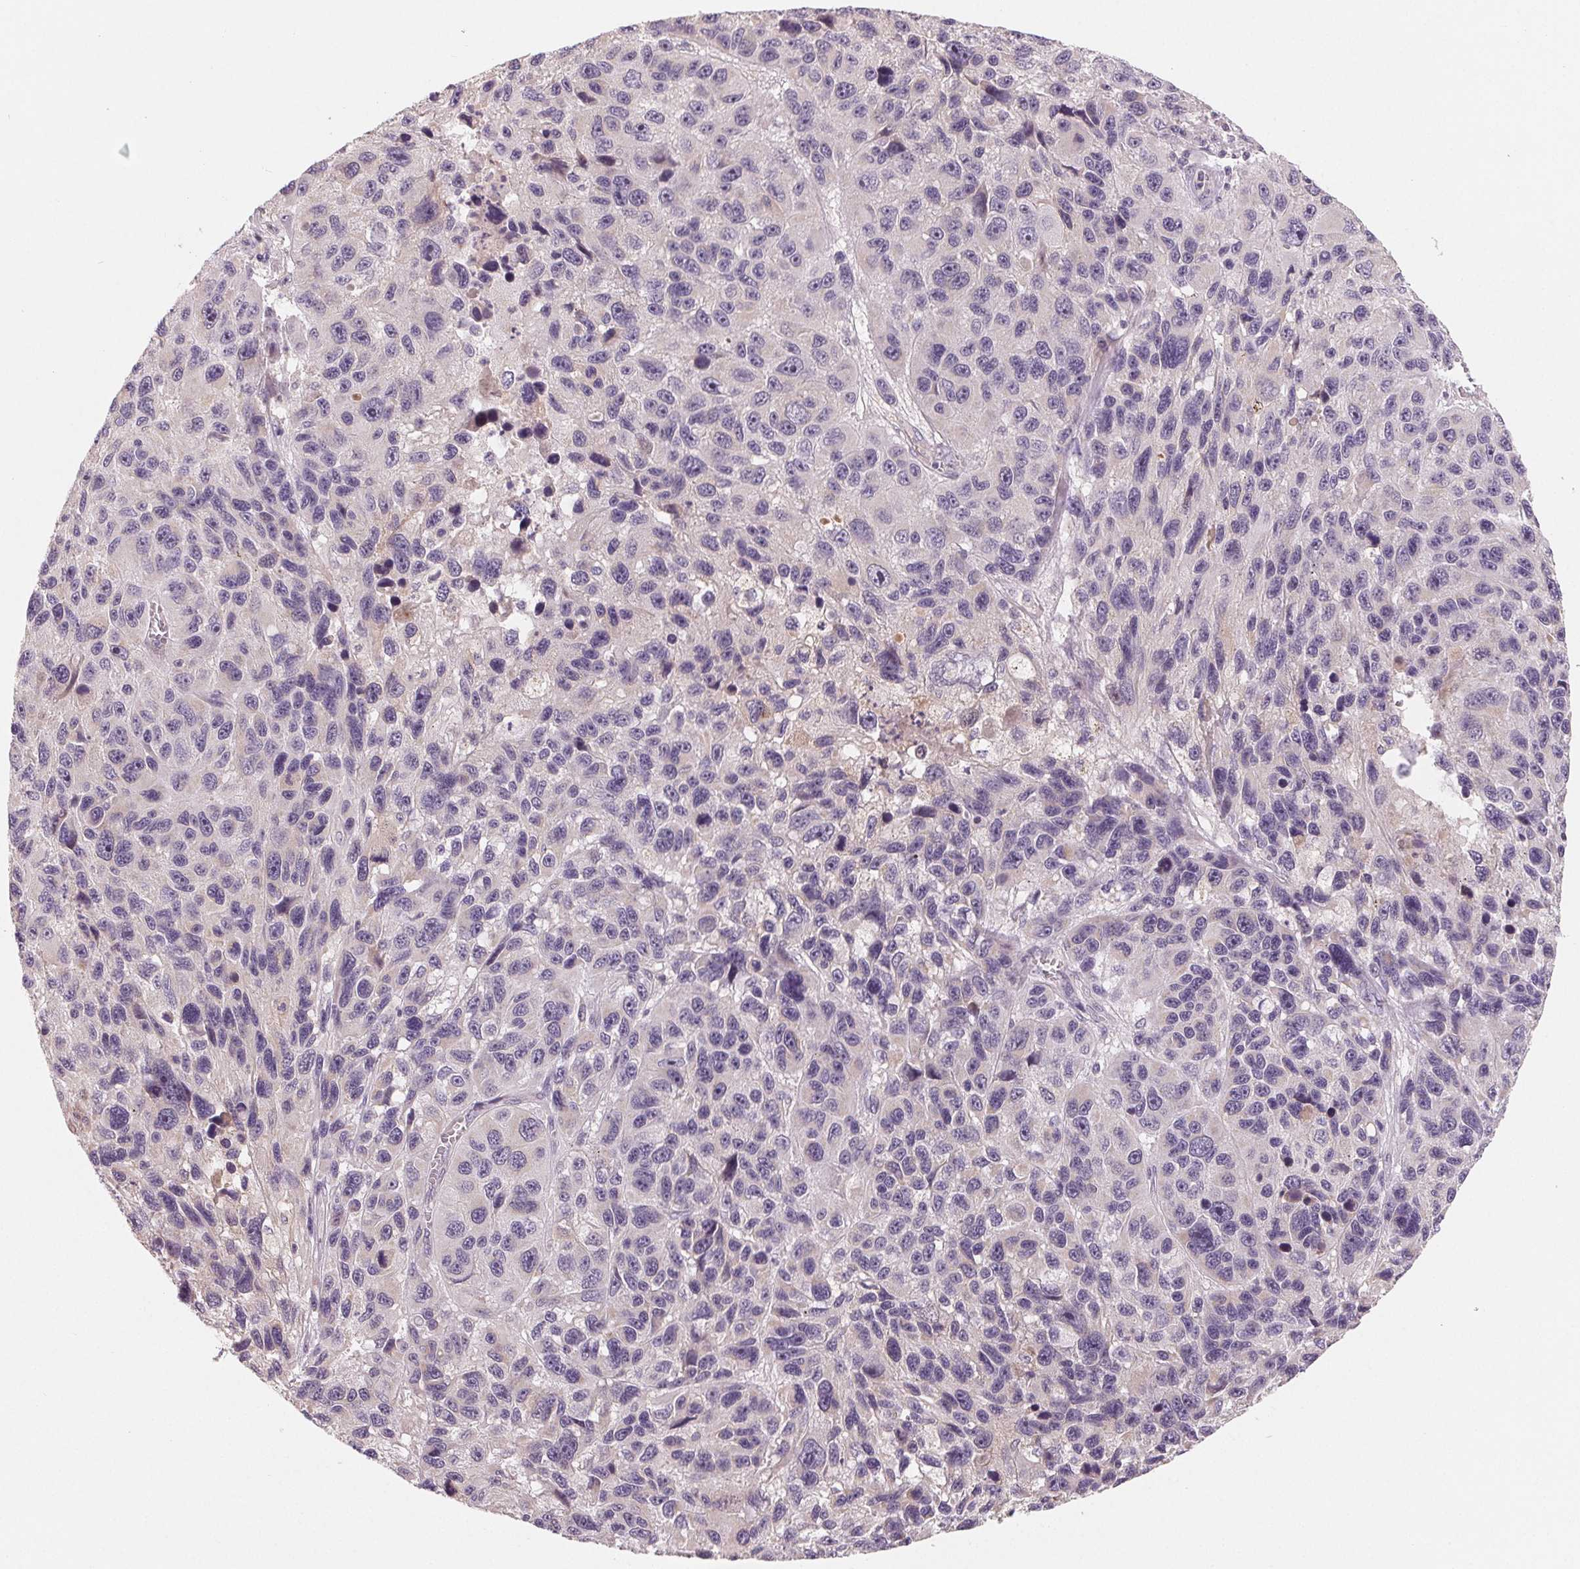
{"staining": {"intensity": "negative", "quantity": "none", "location": "none"}, "tissue": "melanoma", "cell_type": "Tumor cells", "image_type": "cancer", "snomed": [{"axis": "morphology", "description": "Malignant melanoma, NOS"}, {"axis": "topography", "description": "Skin"}], "caption": "An image of malignant melanoma stained for a protein shows no brown staining in tumor cells. (DAB immunohistochemistry with hematoxylin counter stain).", "gene": "AQP8", "patient": {"sex": "male", "age": 53}}